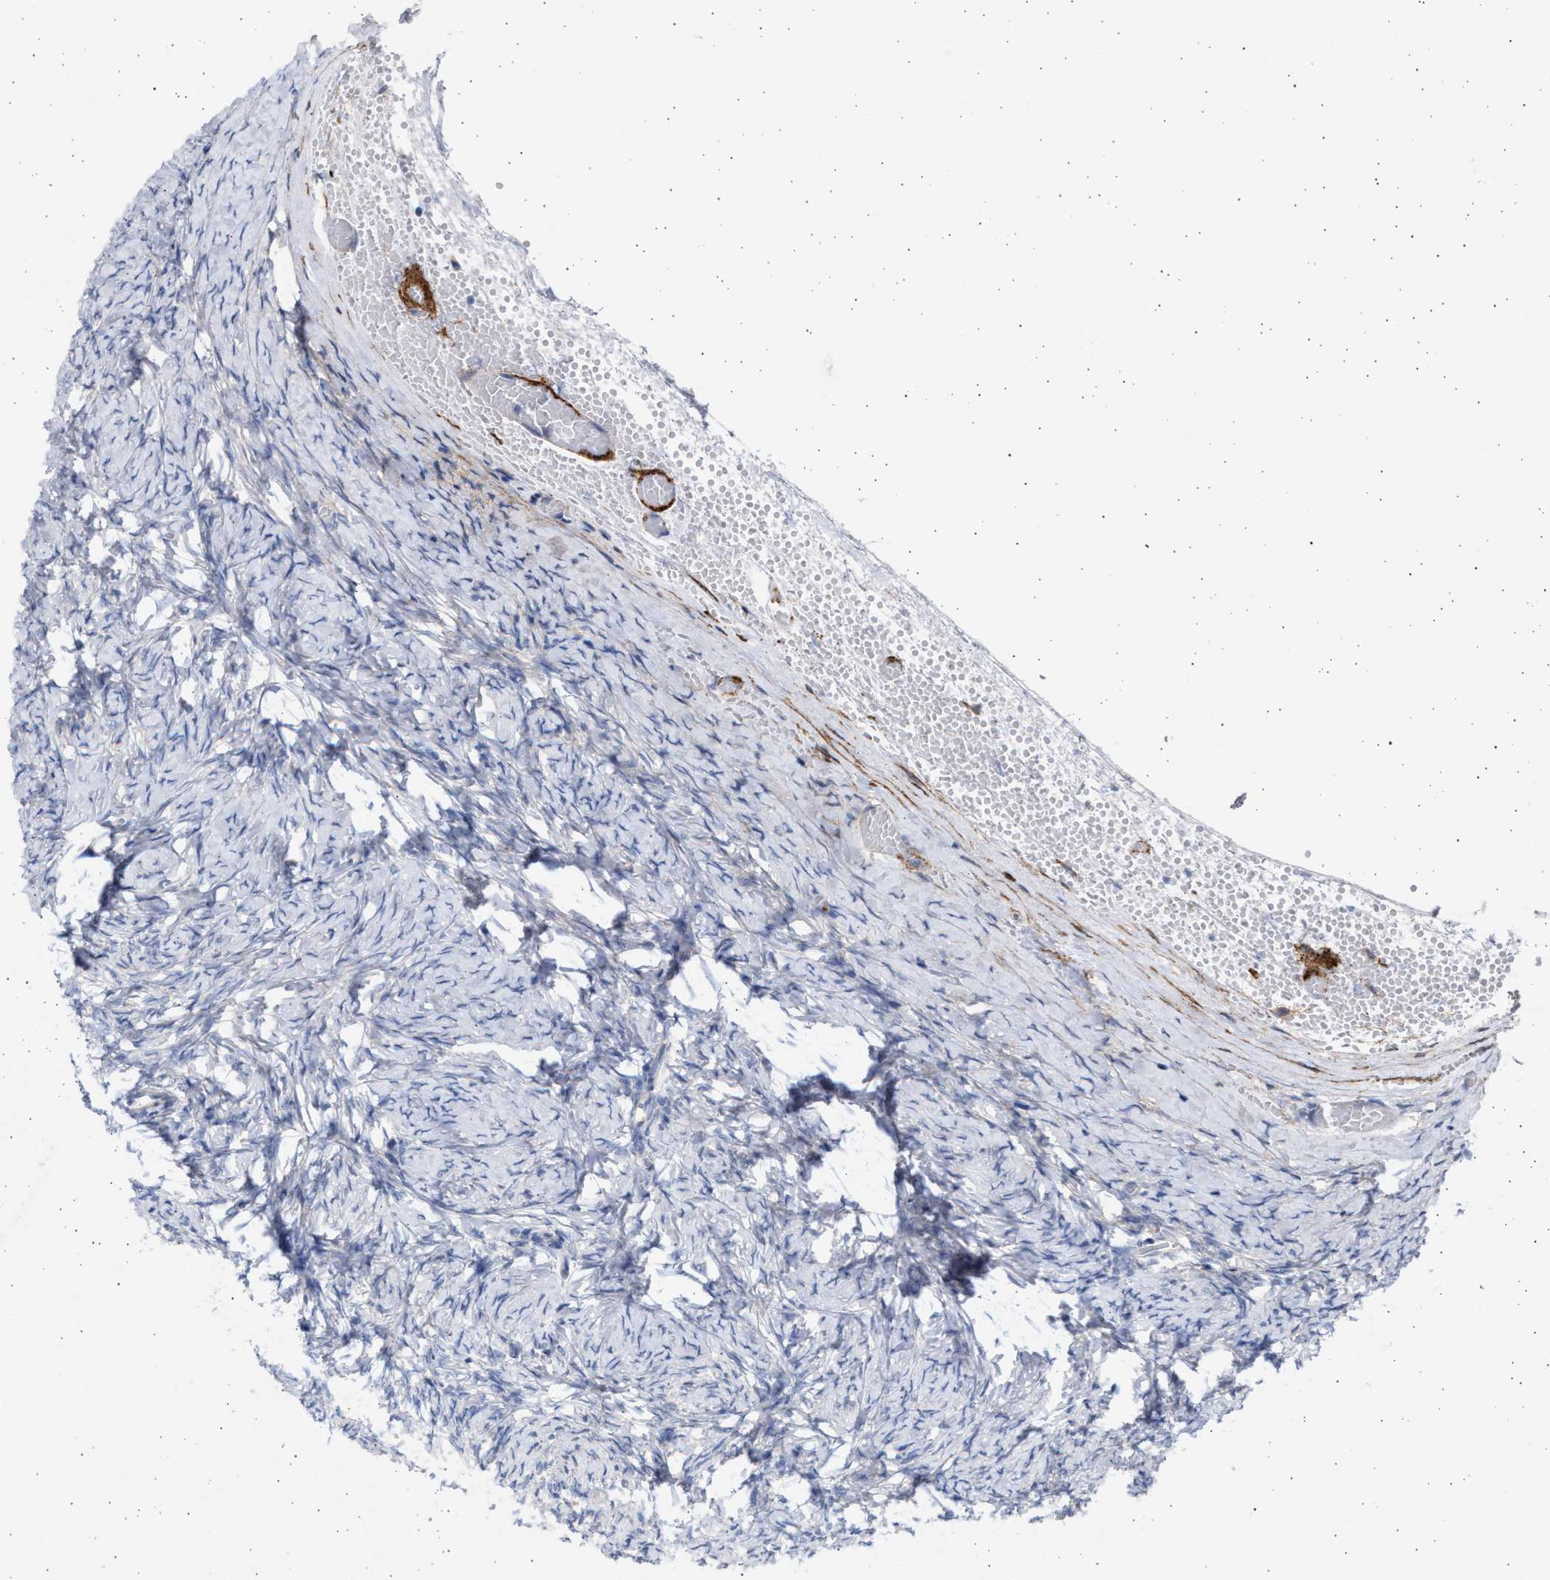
{"staining": {"intensity": "negative", "quantity": "none", "location": "none"}, "tissue": "ovary", "cell_type": "Ovarian stroma cells", "image_type": "normal", "snomed": [{"axis": "morphology", "description": "Normal tissue, NOS"}, {"axis": "topography", "description": "Ovary"}], "caption": "IHC image of unremarkable ovary stained for a protein (brown), which demonstrates no positivity in ovarian stroma cells. Brightfield microscopy of IHC stained with DAB (3,3'-diaminobenzidine) (brown) and hematoxylin (blue), captured at high magnification.", "gene": "NBR1", "patient": {"sex": "female", "age": 27}}